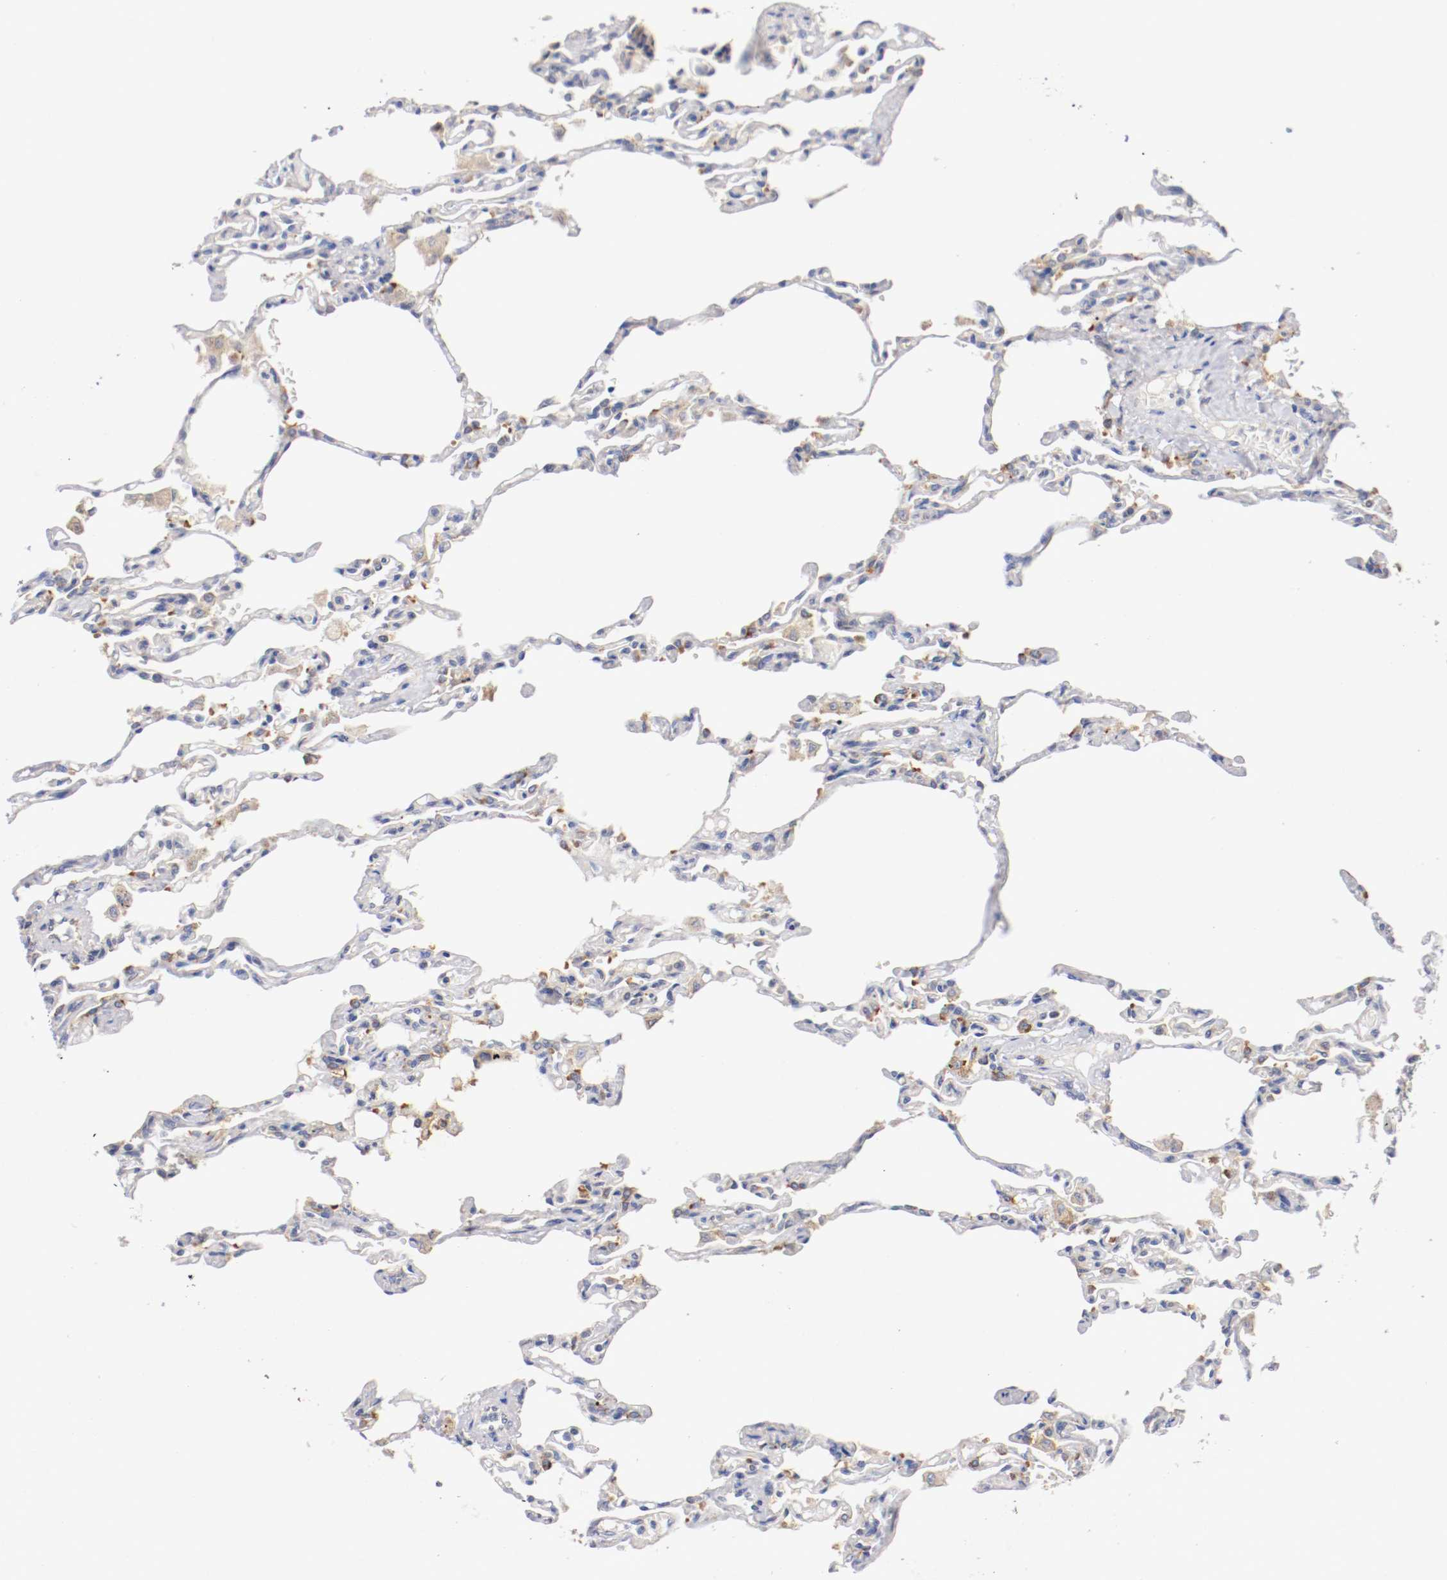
{"staining": {"intensity": "moderate", "quantity": ">75%", "location": "cytoplasmic/membranous"}, "tissue": "lung", "cell_type": "Alveolar cells", "image_type": "normal", "snomed": [{"axis": "morphology", "description": "Normal tissue, NOS"}, {"axis": "topography", "description": "Lung"}], "caption": "Alveolar cells display medium levels of moderate cytoplasmic/membranous staining in about >75% of cells in normal human lung. (DAB (3,3'-diaminobenzidine) = brown stain, brightfield microscopy at high magnification).", "gene": "TRAF2", "patient": {"sex": "male", "age": 21}}